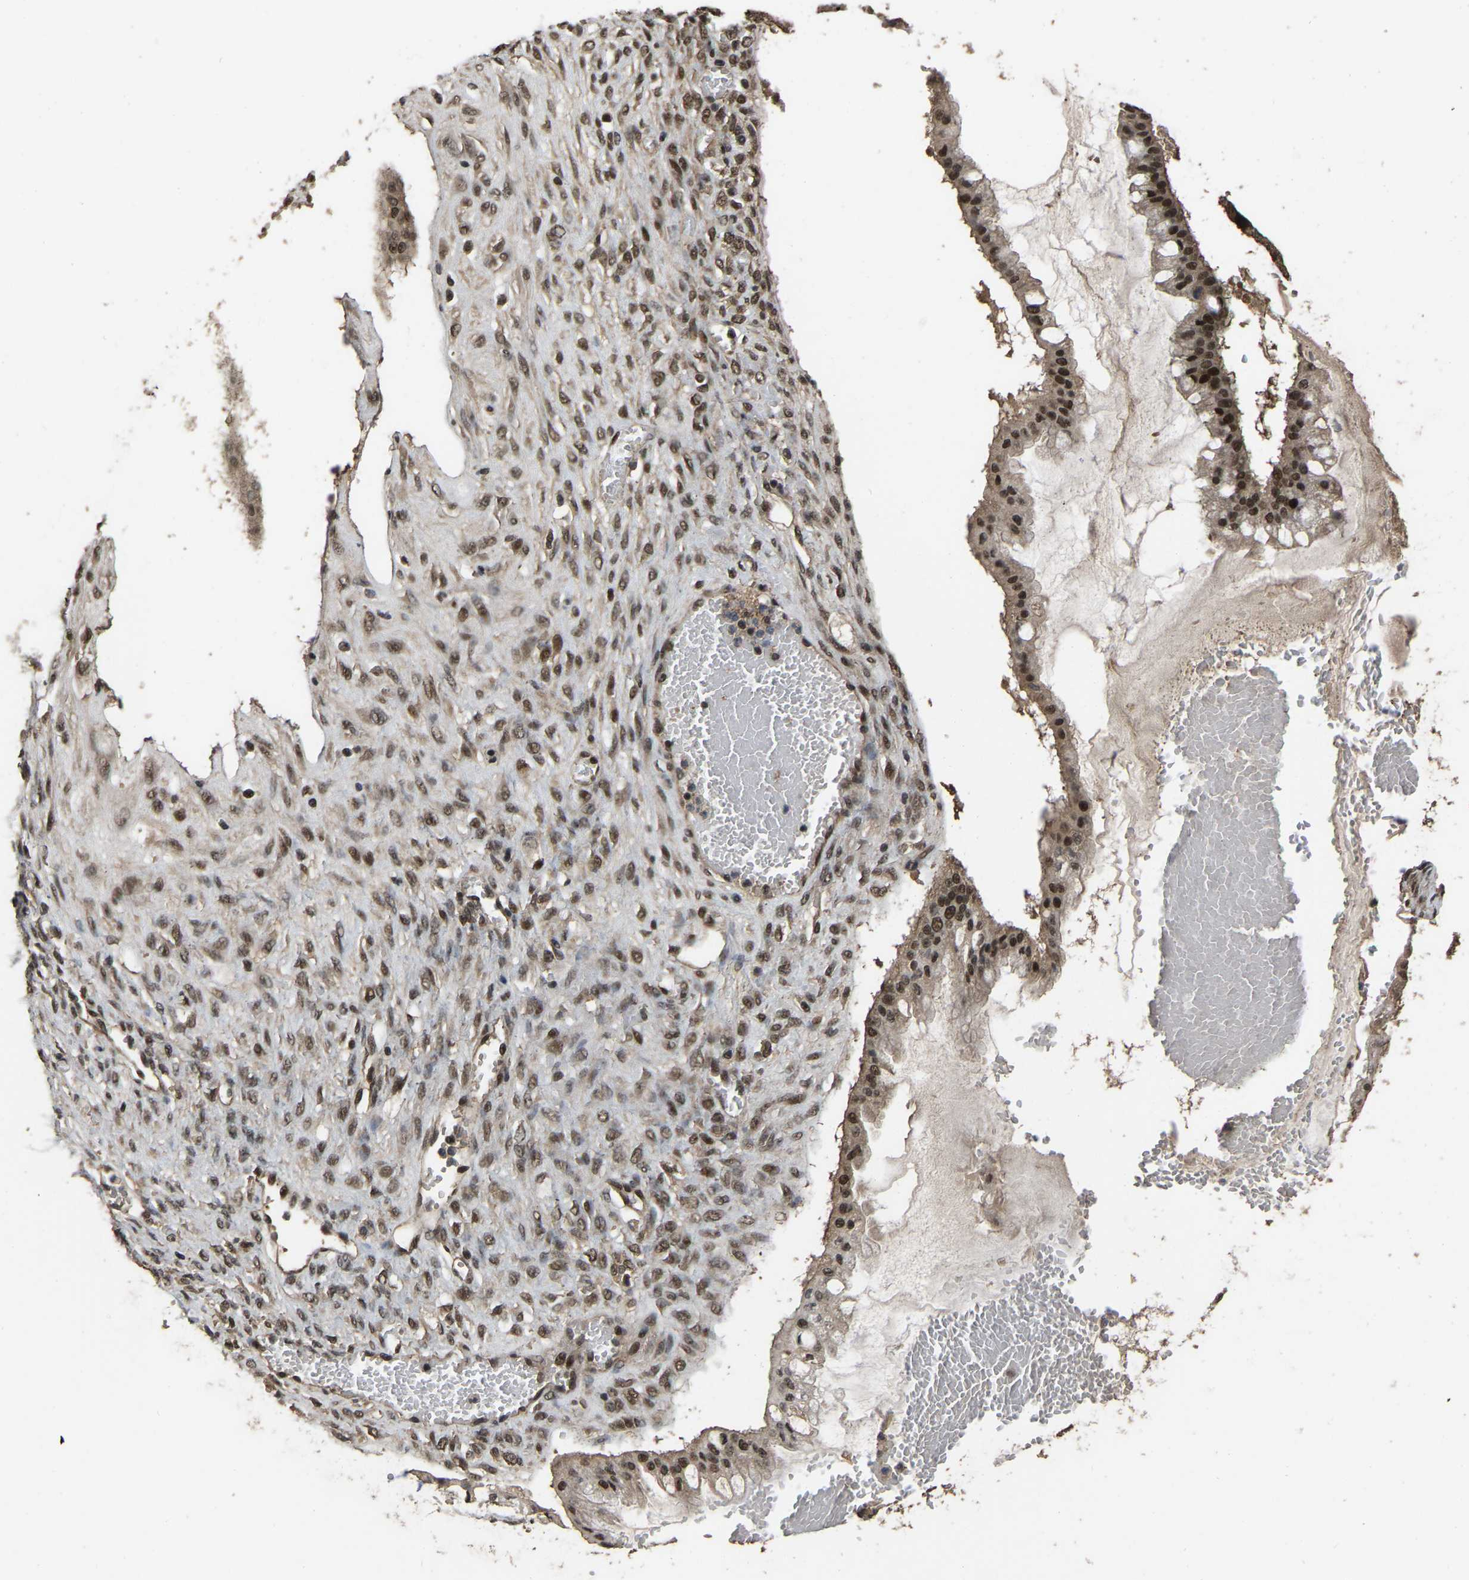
{"staining": {"intensity": "strong", "quantity": ">75%", "location": "nuclear"}, "tissue": "ovarian cancer", "cell_type": "Tumor cells", "image_type": "cancer", "snomed": [{"axis": "morphology", "description": "Cystadenocarcinoma, mucinous, NOS"}, {"axis": "topography", "description": "Ovary"}], "caption": "Human ovarian cancer stained for a protein (brown) exhibits strong nuclear positive positivity in approximately >75% of tumor cells.", "gene": "ARHGAP23", "patient": {"sex": "female", "age": 73}}